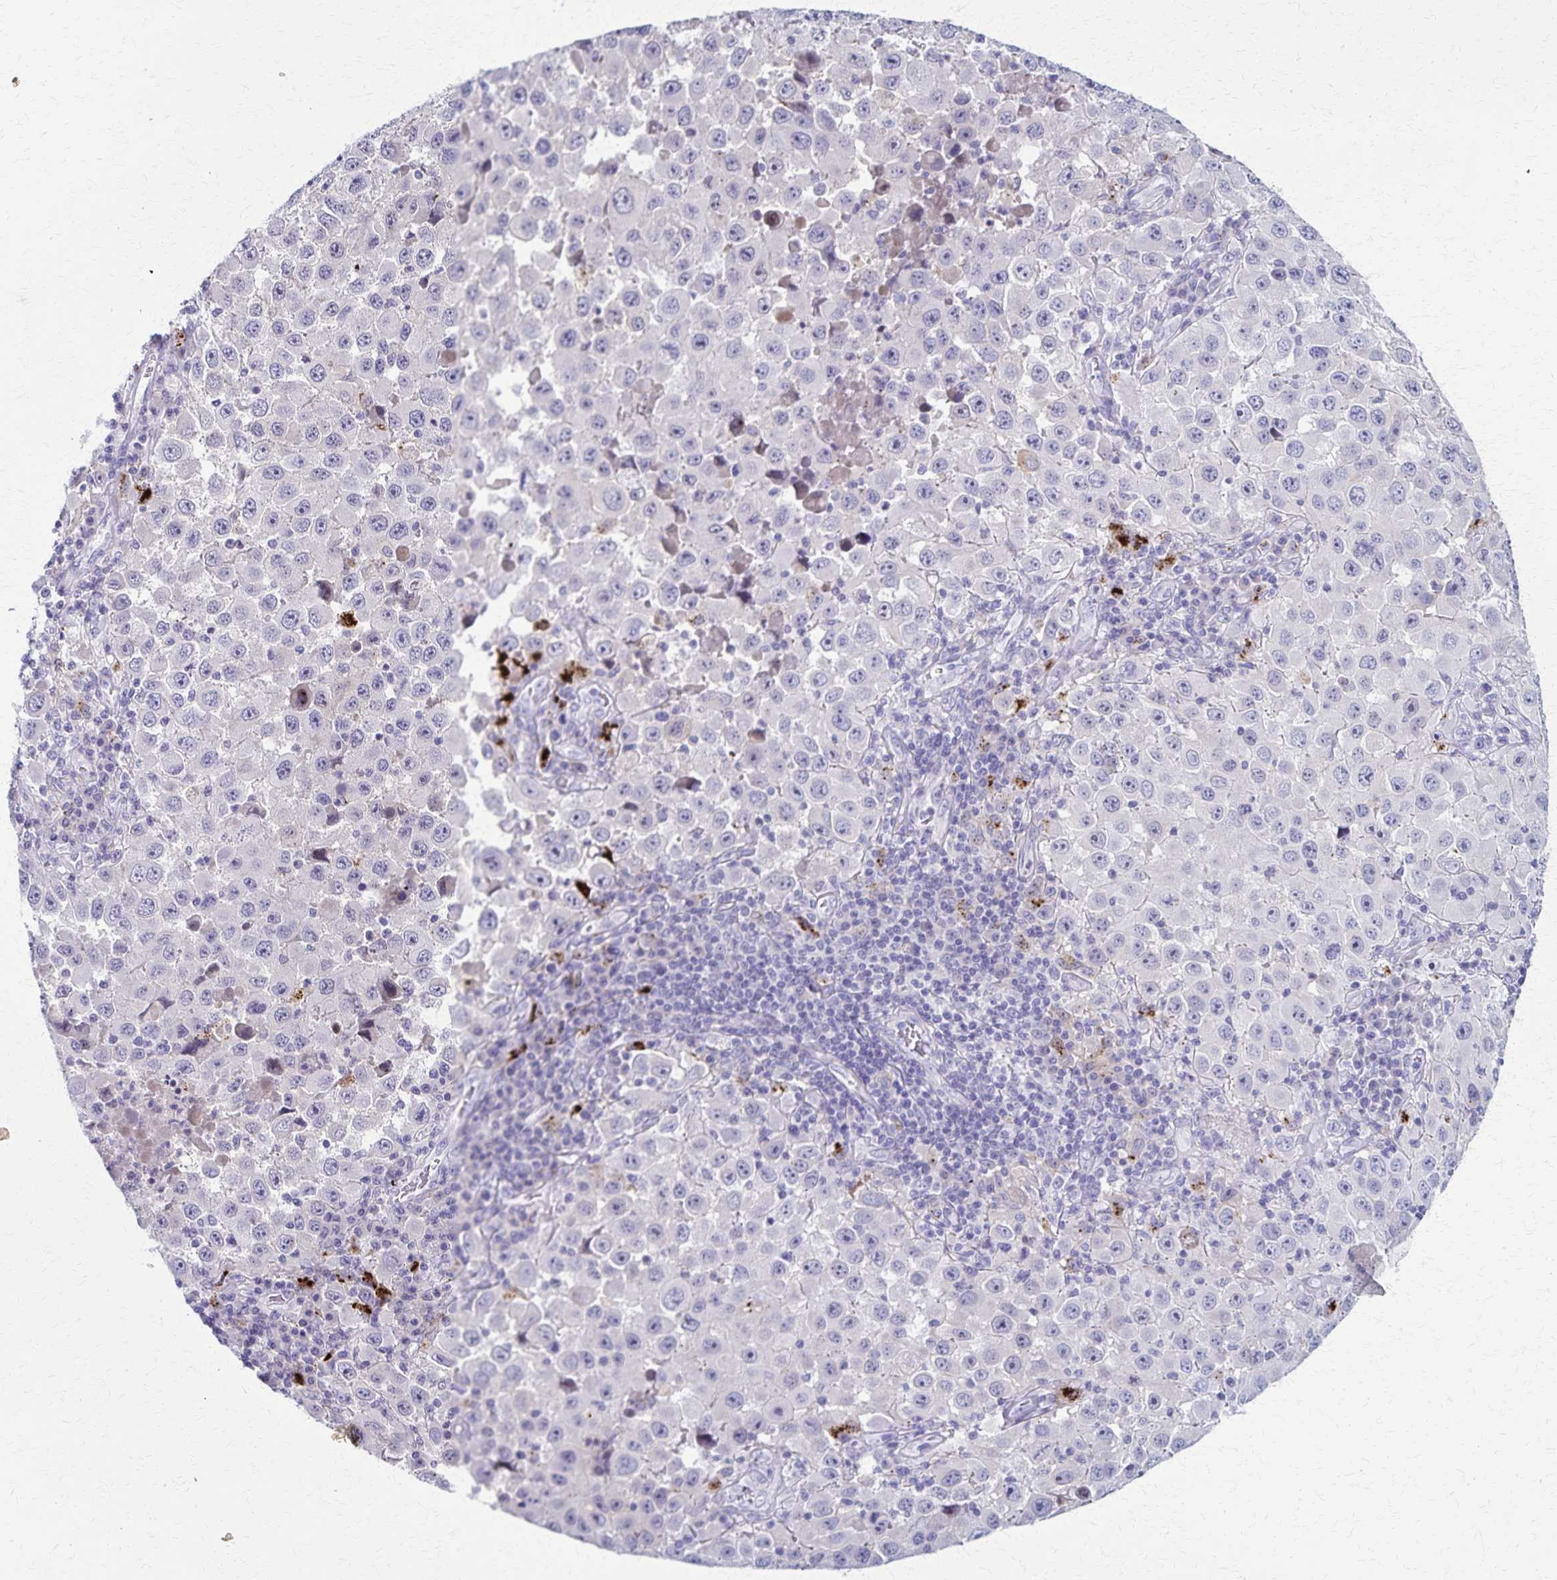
{"staining": {"intensity": "negative", "quantity": "none", "location": "none"}, "tissue": "melanoma", "cell_type": "Tumor cells", "image_type": "cancer", "snomed": [{"axis": "morphology", "description": "Malignant melanoma, Metastatic site"}, {"axis": "topography", "description": "Lymph node"}], "caption": "High magnification brightfield microscopy of melanoma stained with DAB (brown) and counterstained with hematoxylin (blue): tumor cells show no significant positivity.", "gene": "TMEM60", "patient": {"sex": "female", "age": 67}}